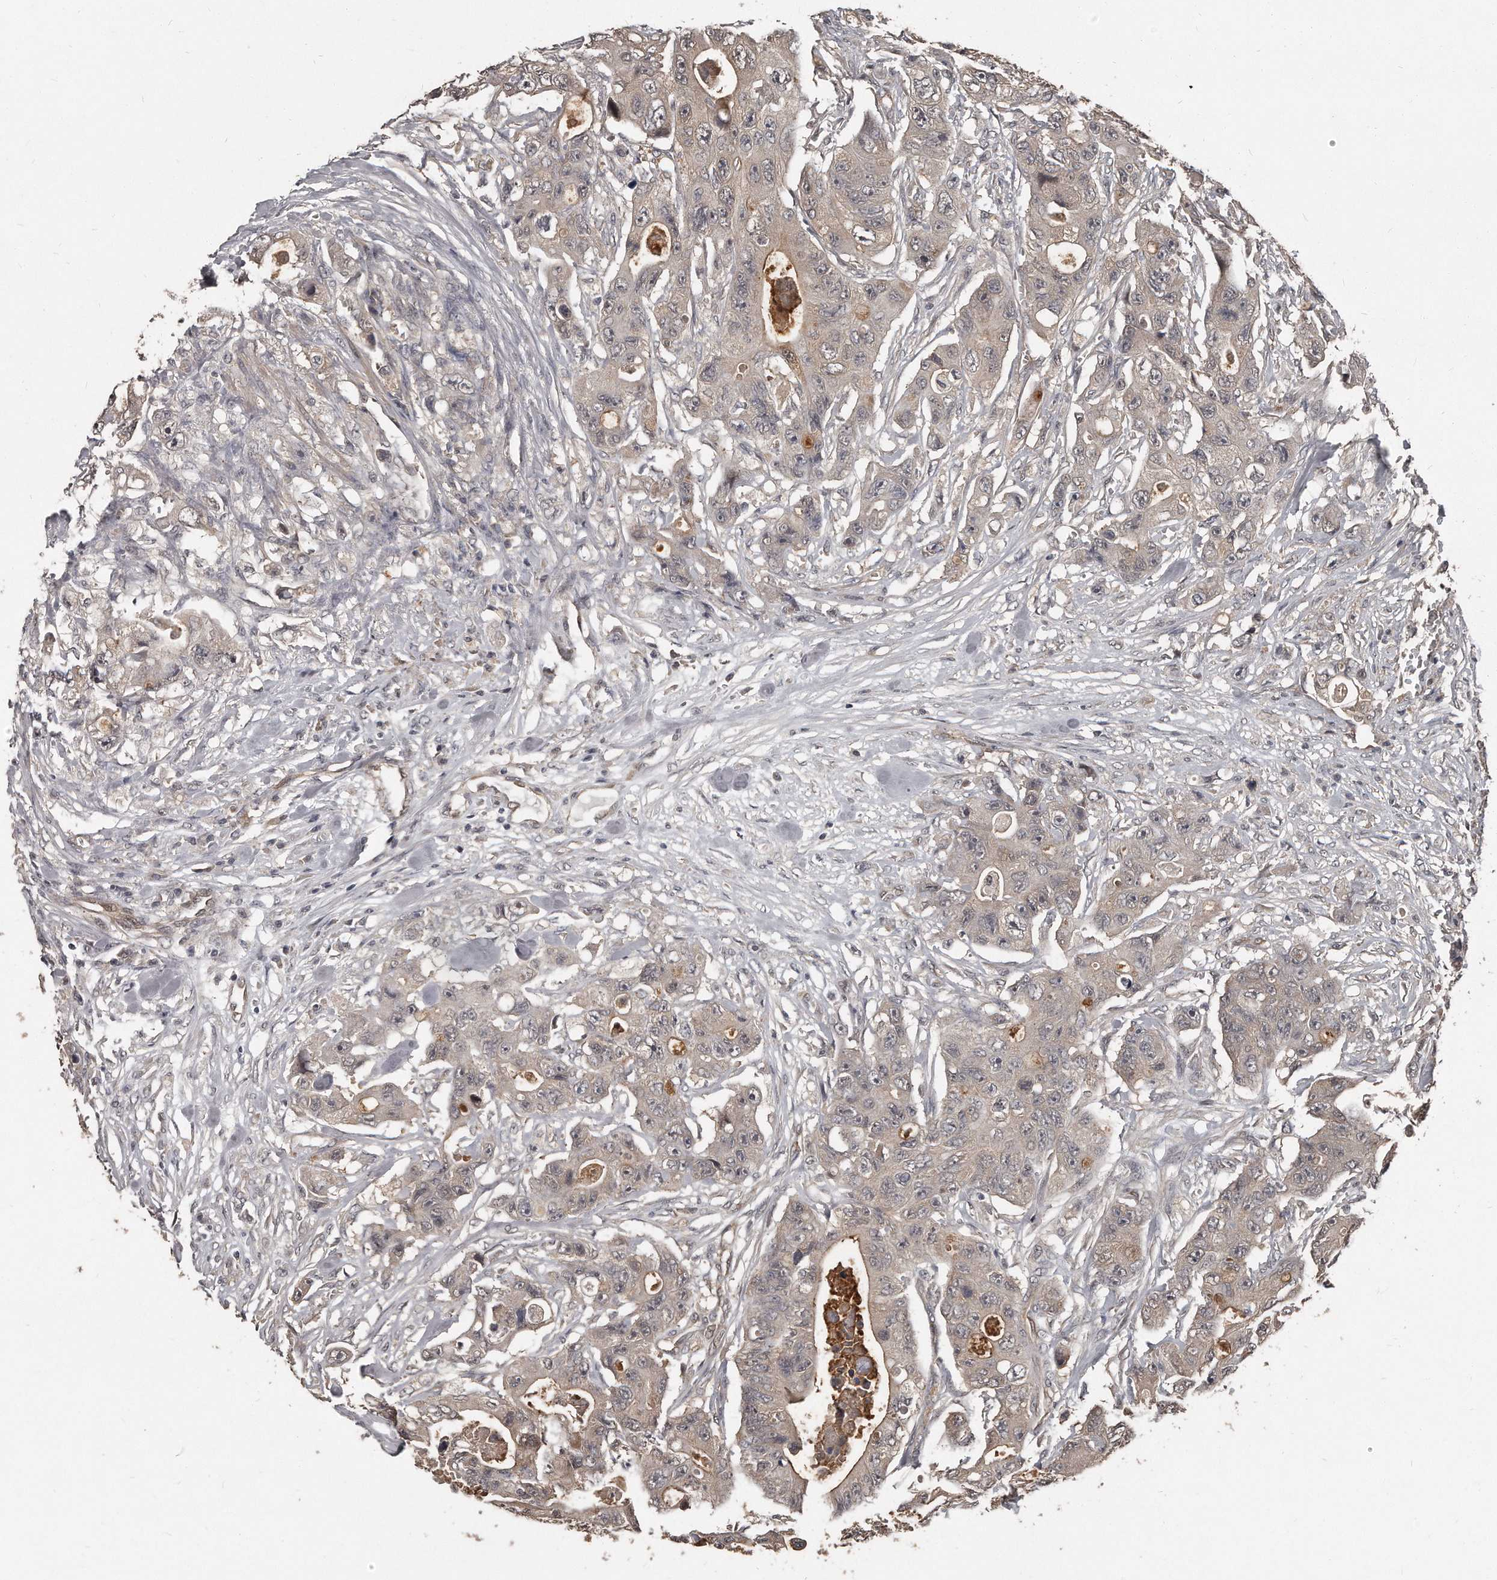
{"staining": {"intensity": "weak", "quantity": "<25%", "location": "cytoplasmic/membranous"}, "tissue": "colorectal cancer", "cell_type": "Tumor cells", "image_type": "cancer", "snomed": [{"axis": "morphology", "description": "Adenocarcinoma, NOS"}, {"axis": "topography", "description": "Colon"}], "caption": "This is an immunohistochemistry photomicrograph of human colorectal cancer. There is no positivity in tumor cells.", "gene": "GRB10", "patient": {"sex": "female", "age": 46}}